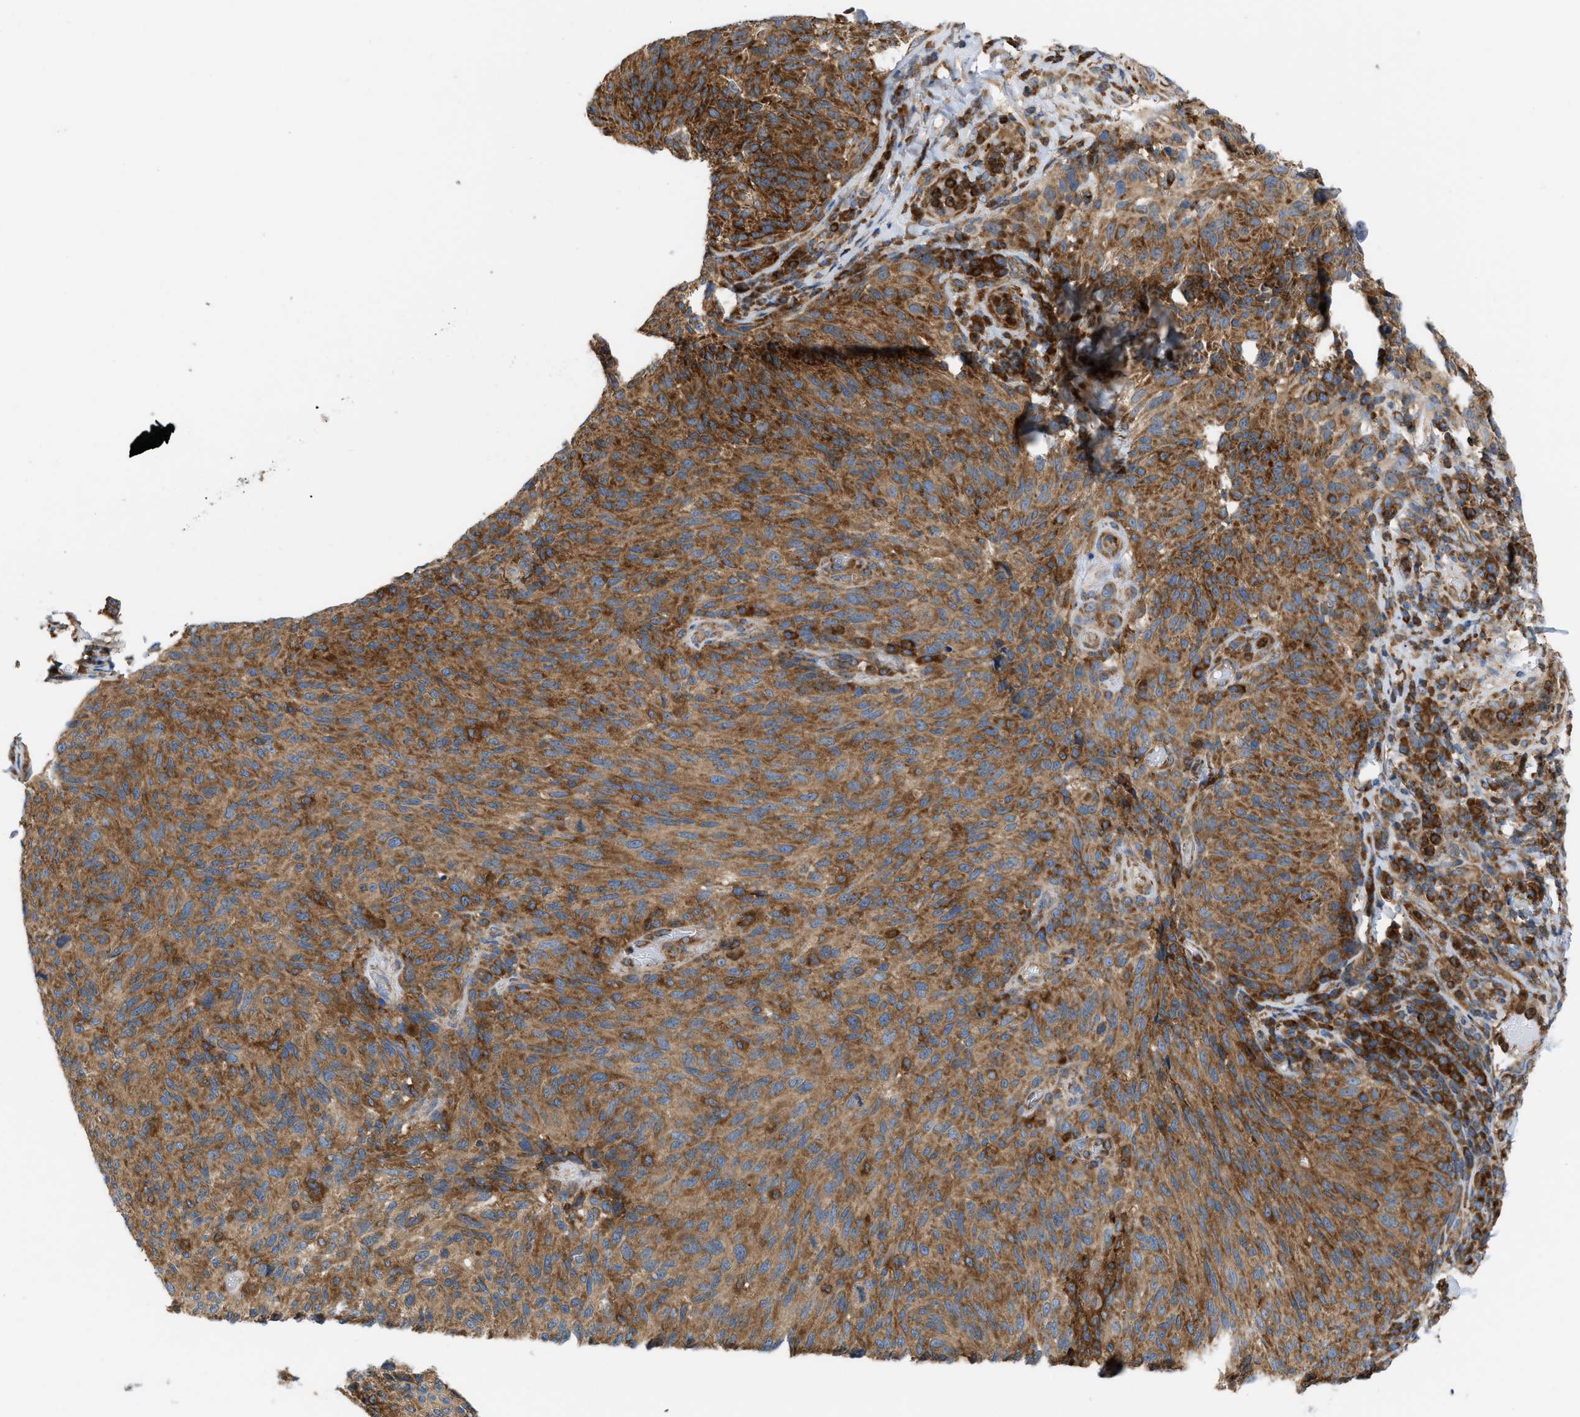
{"staining": {"intensity": "moderate", "quantity": ">75%", "location": "cytoplasmic/membranous"}, "tissue": "melanoma", "cell_type": "Tumor cells", "image_type": "cancer", "snomed": [{"axis": "morphology", "description": "Malignant melanoma, NOS"}, {"axis": "topography", "description": "Skin"}], "caption": "Immunohistochemical staining of melanoma displays moderate cytoplasmic/membranous protein staining in about >75% of tumor cells.", "gene": "GPAT4", "patient": {"sex": "female", "age": 73}}